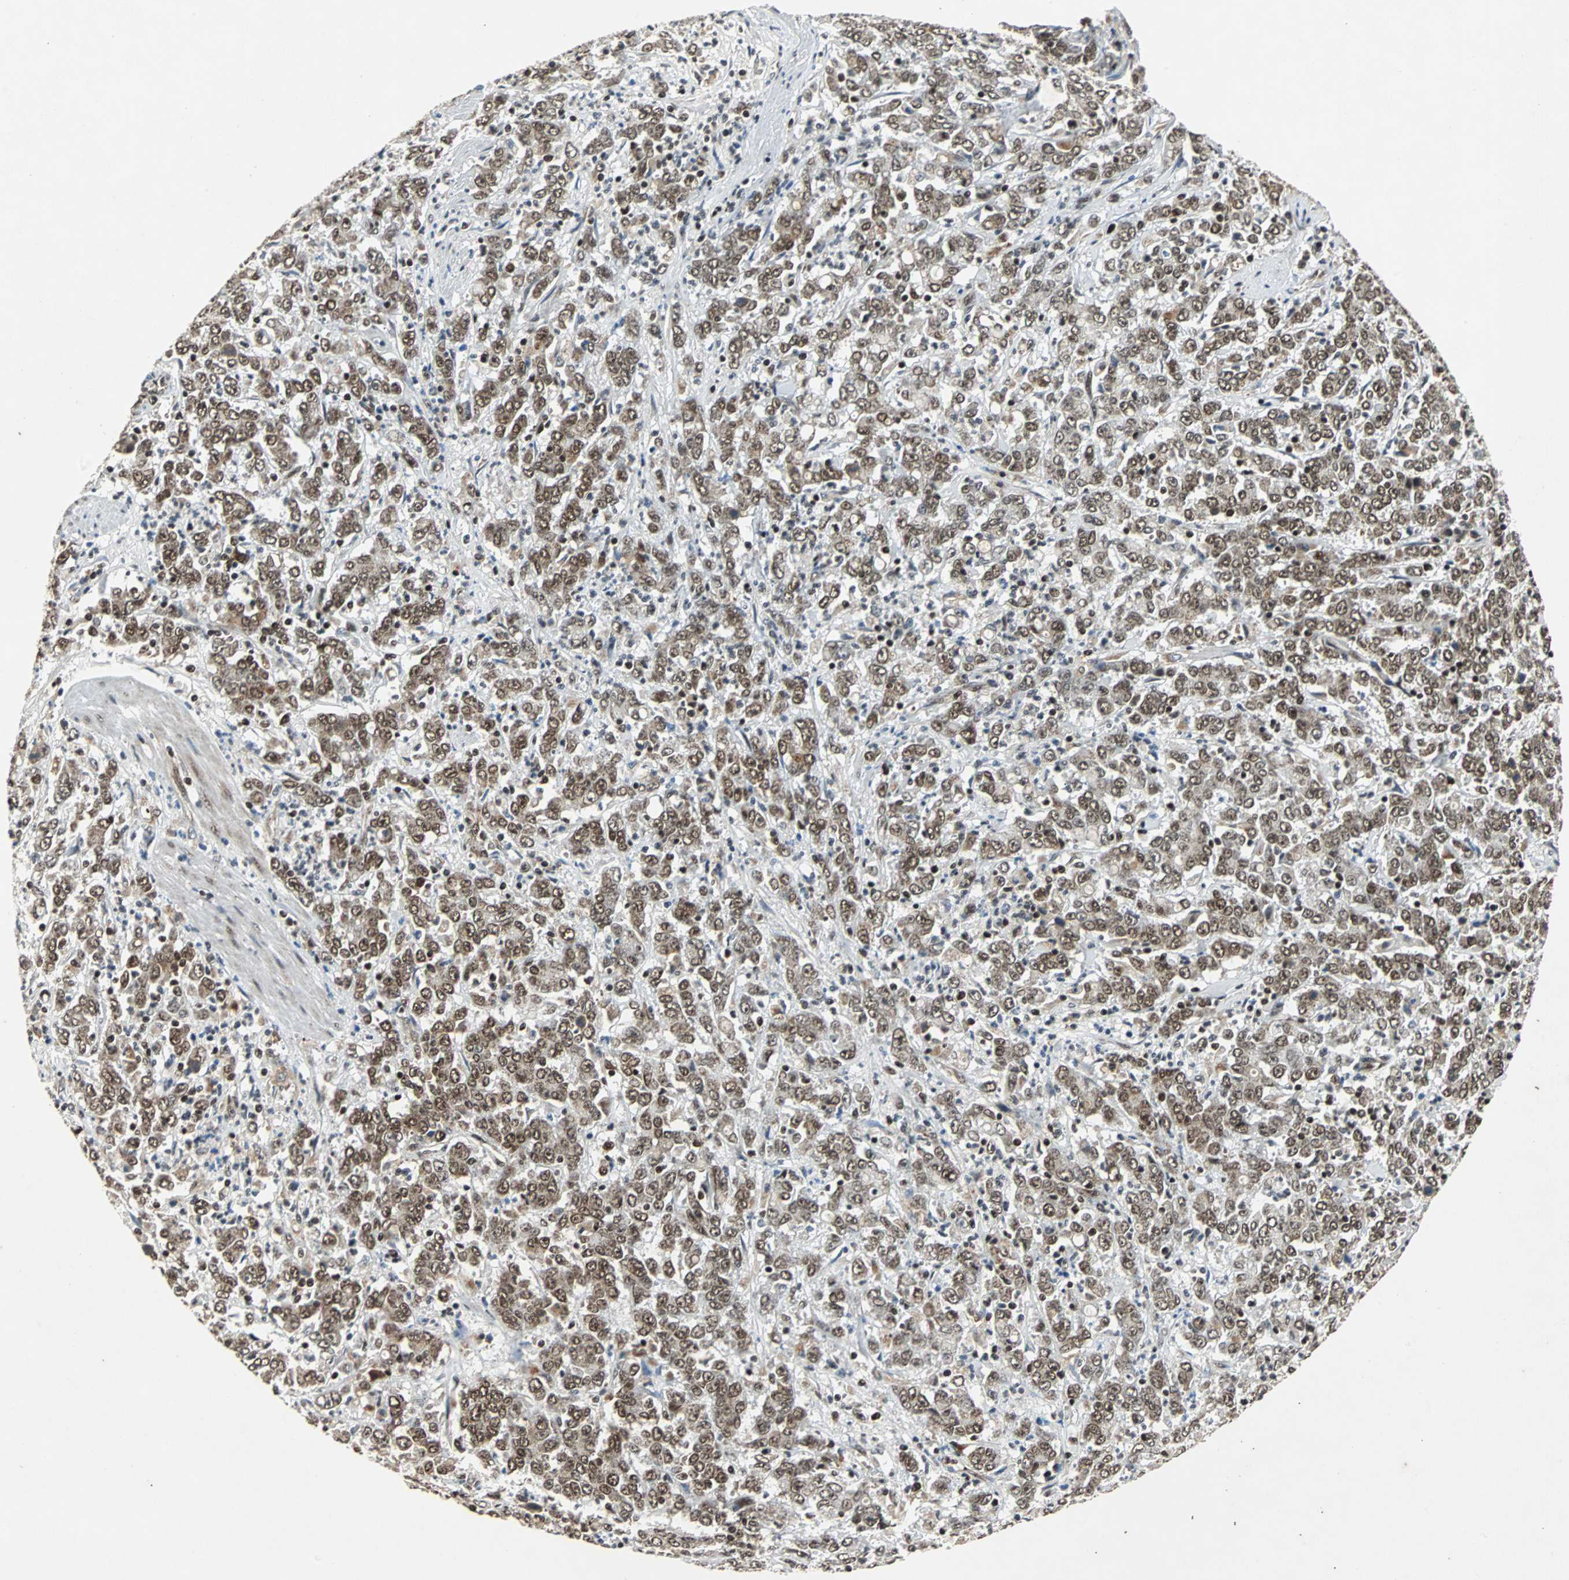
{"staining": {"intensity": "strong", "quantity": ">75%", "location": "nuclear"}, "tissue": "stomach cancer", "cell_type": "Tumor cells", "image_type": "cancer", "snomed": [{"axis": "morphology", "description": "Adenocarcinoma, NOS"}, {"axis": "topography", "description": "Stomach, lower"}], "caption": "DAB immunohistochemical staining of human stomach cancer exhibits strong nuclear protein positivity in approximately >75% of tumor cells. (Stains: DAB (3,3'-diaminobenzidine) in brown, nuclei in blue, Microscopy: brightfield microscopy at high magnification).", "gene": "TAF5", "patient": {"sex": "female", "age": 71}}